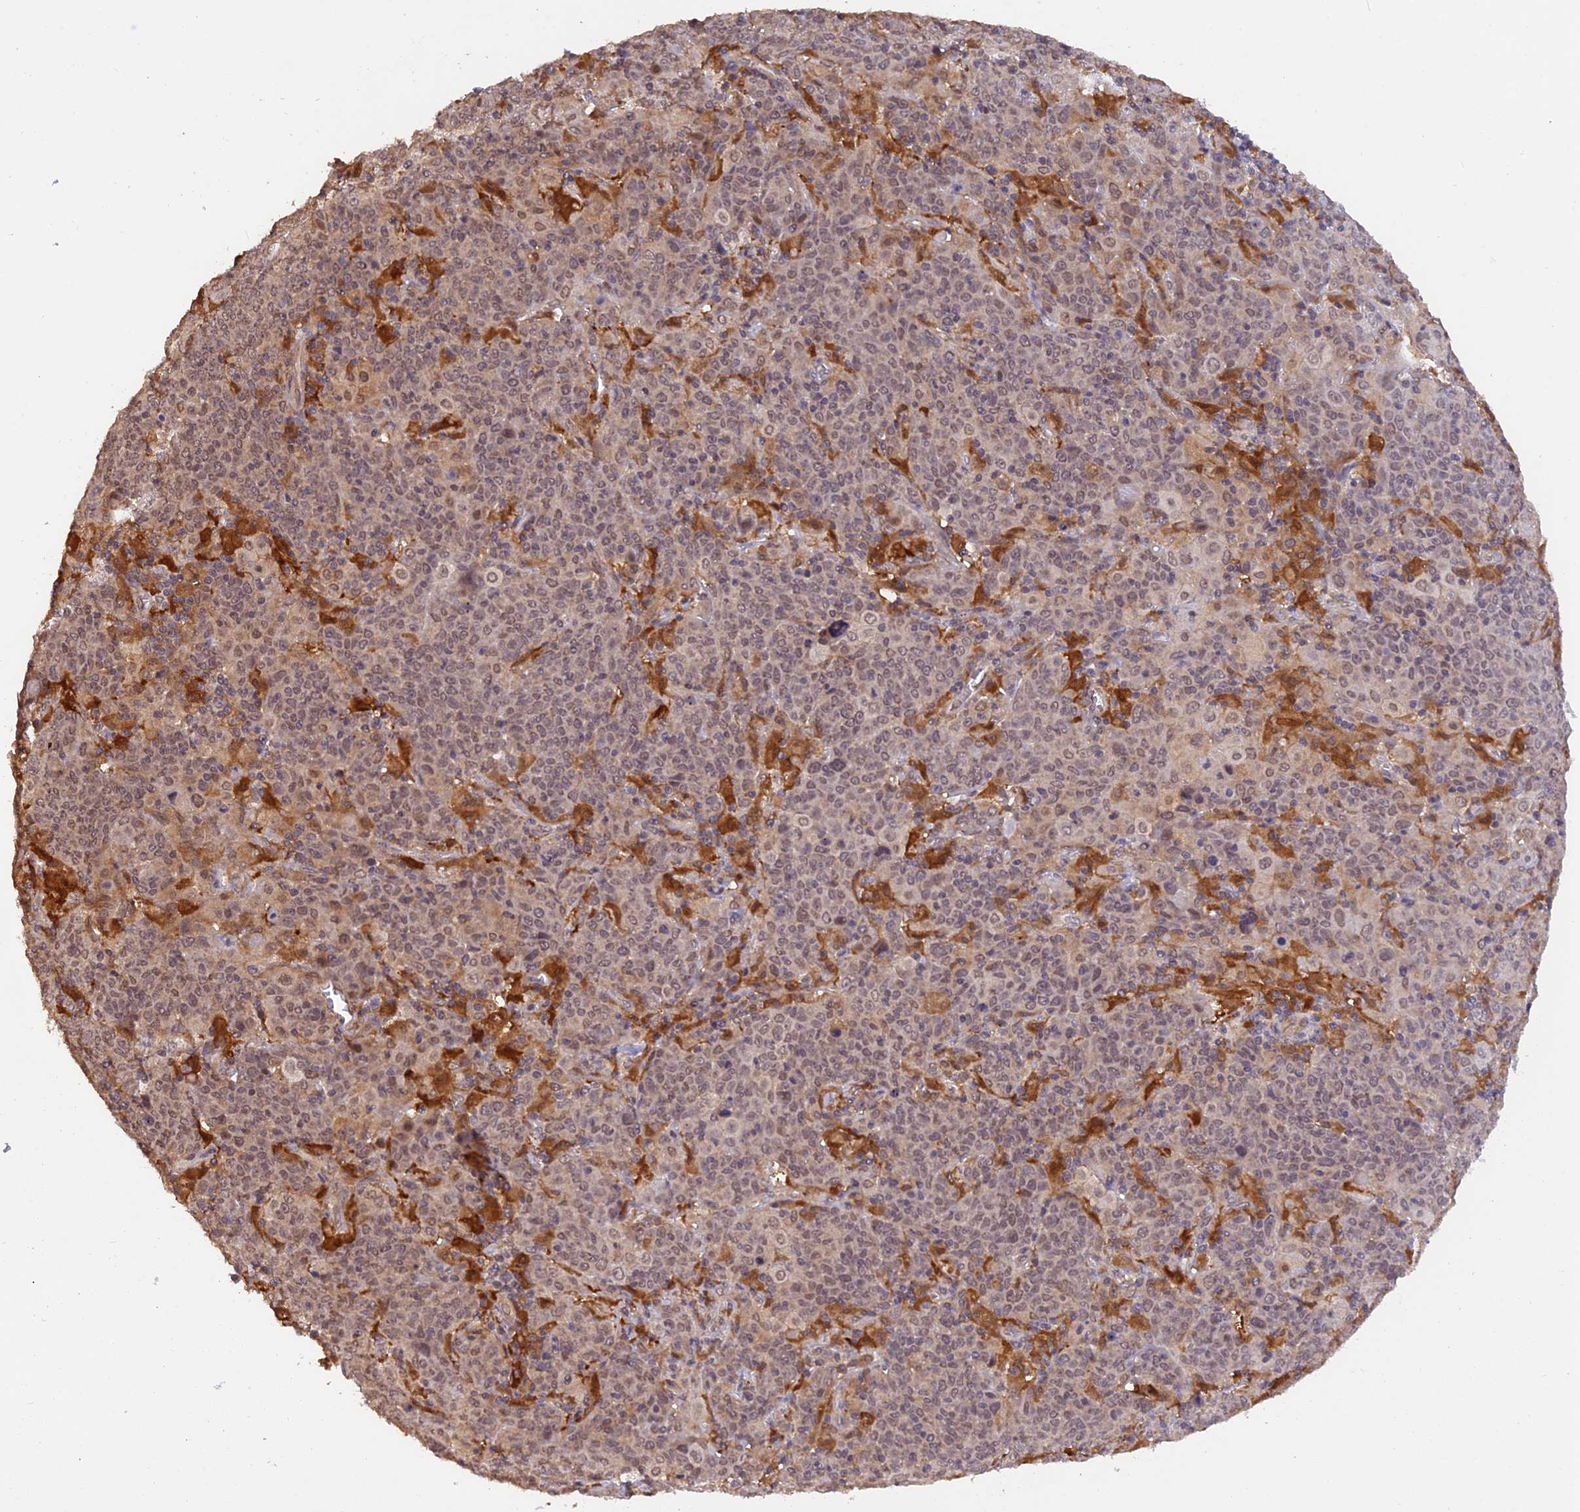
{"staining": {"intensity": "weak", "quantity": ">75%", "location": "cytoplasmic/membranous,nuclear"}, "tissue": "cervical cancer", "cell_type": "Tumor cells", "image_type": "cancer", "snomed": [{"axis": "morphology", "description": "Squamous cell carcinoma, NOS"}, {"axis": "topography", "description": "Cervix"}], "caption": "This is a histology image of immunohistochemistry (IHC) staining of cervical cancer, which shows weak staining in the cytoplasmic/membranous and nuclear of tumor cells.", "gene": "MNS1", "patient": {"sex": "female", "age": 67}}